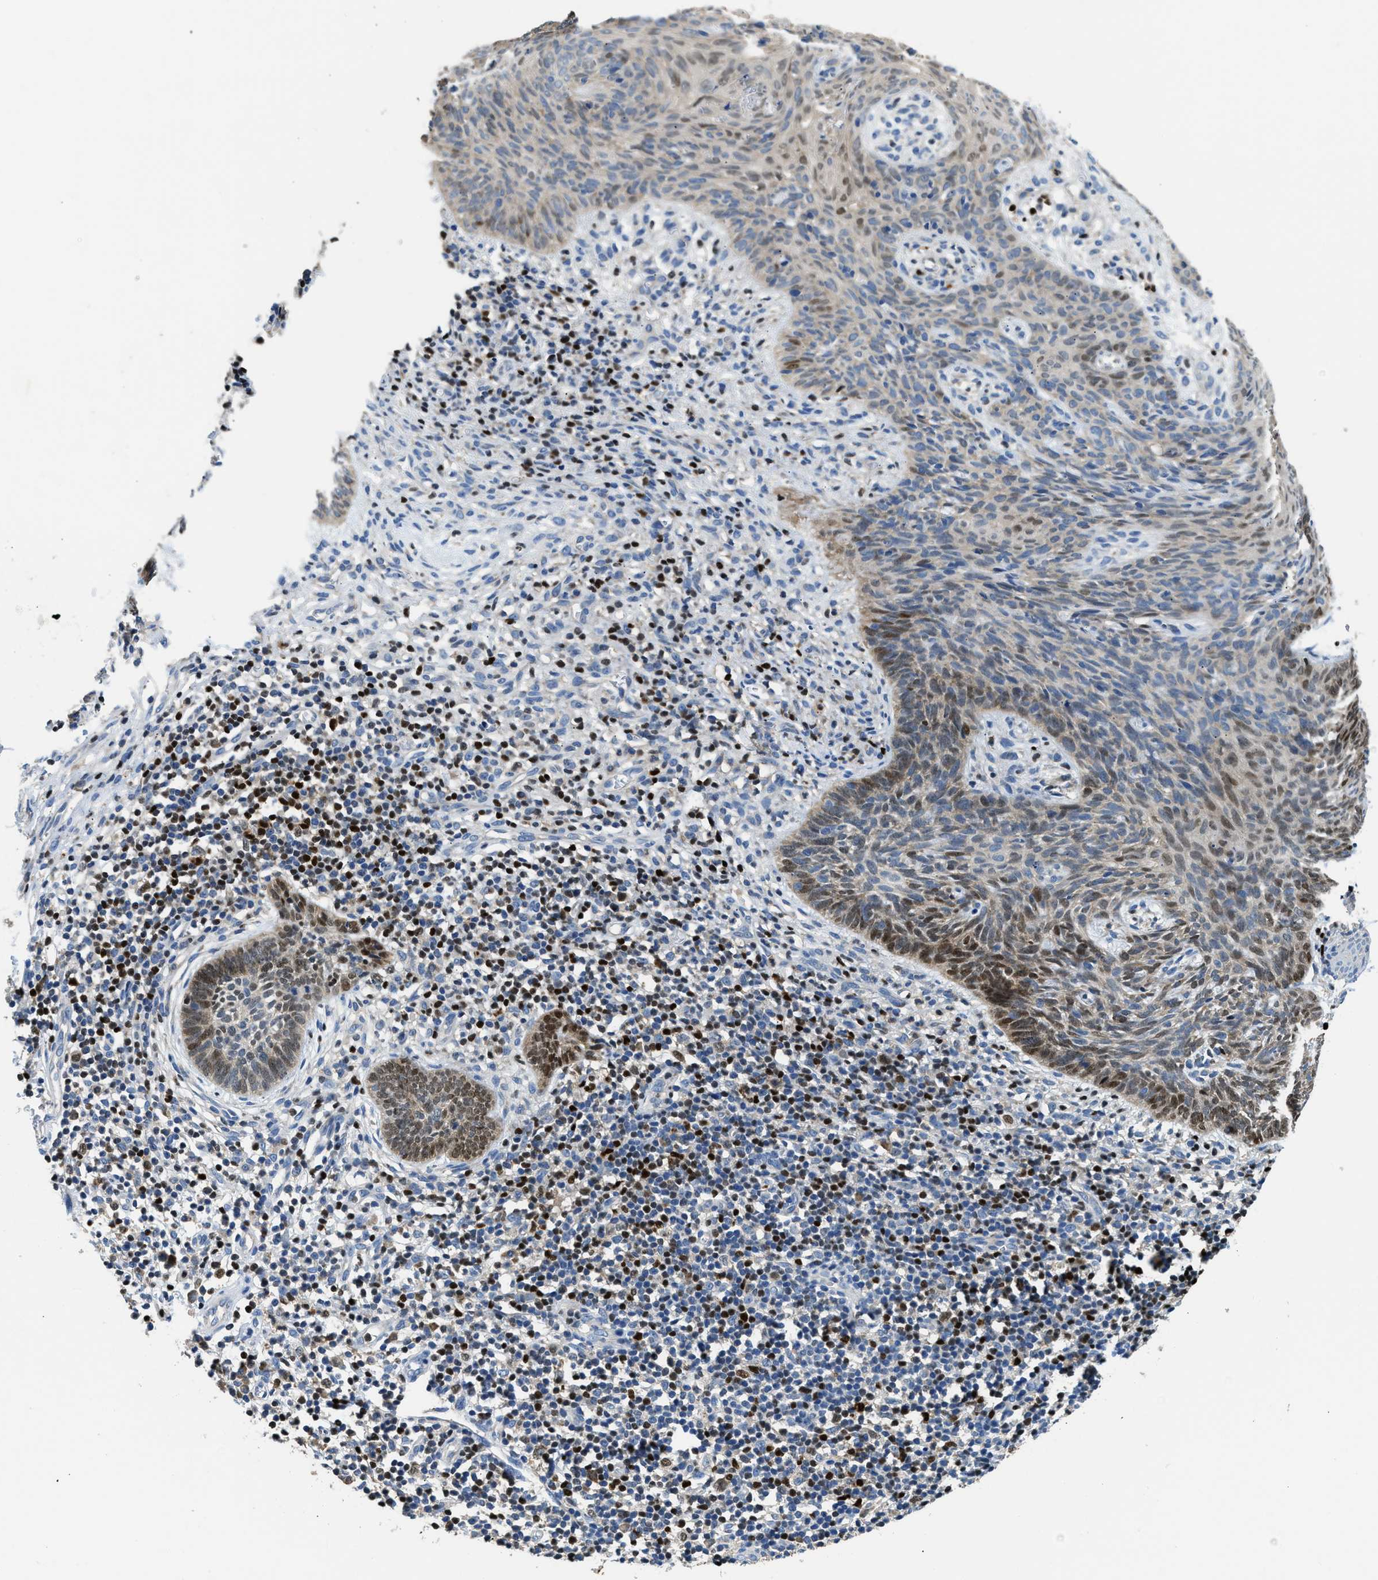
{"staining": {"intensity": "moderate", "quantity": "25%-75%", "location": "cytoplasmic/membranous,nuclear"}, "tissue": "skin cancer", "cell_type": "Tumor cells", "image_type": "cancer", "snomed": [{"axis": "morphology", "description": "Basal cell carcinoma"}, {"axis": "topography", "description": "Skin"}], "caption": "Skin cancer (basal cell carcinoma) stained with a brown dye shows moderate cytoplasmic/membranous and nuclear positive staining in about 25%-75% of tumor cells.", "gene": "TOX", "patient": {"sex": "male", "age": 60}}